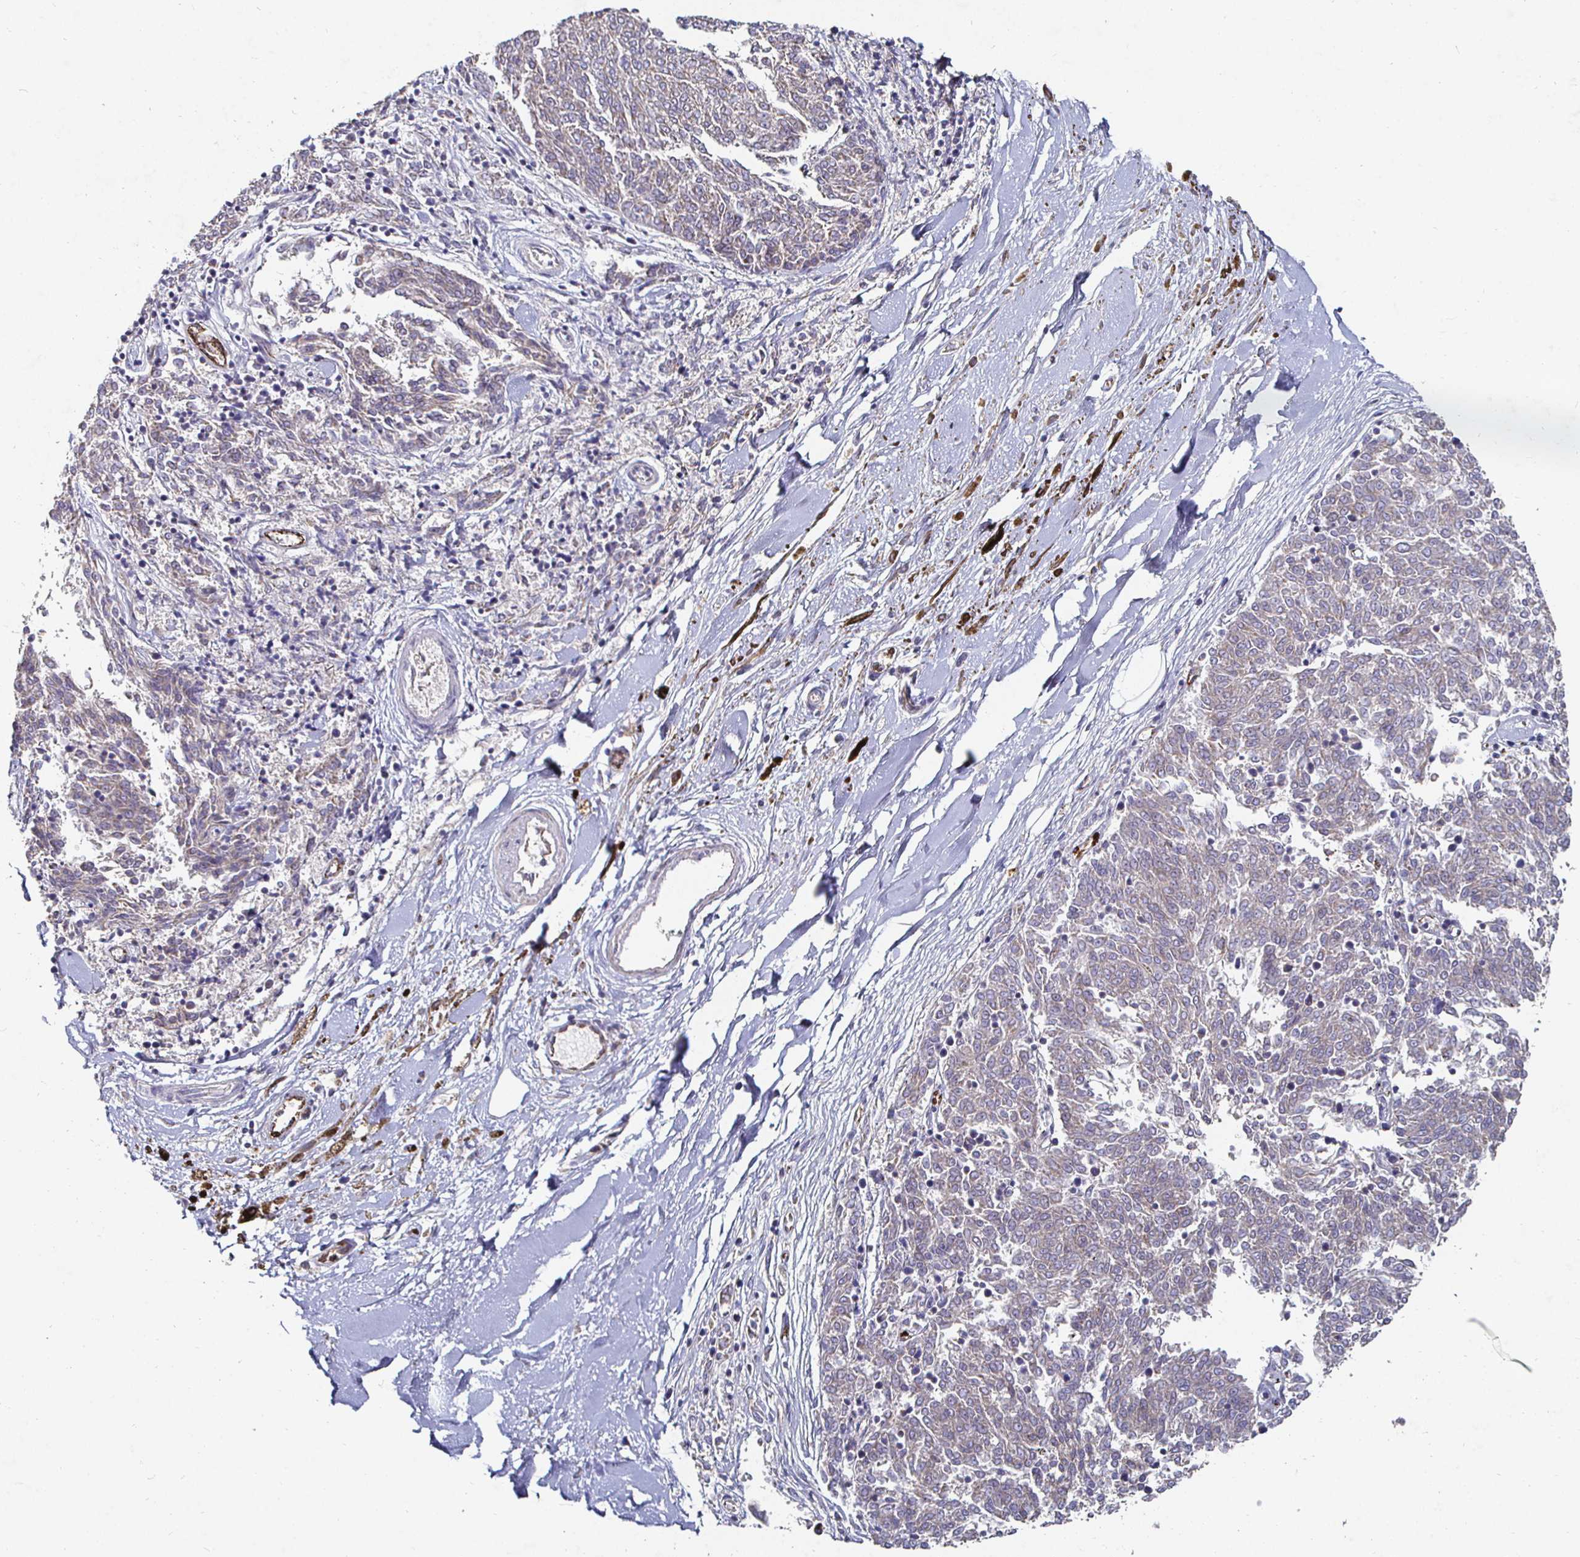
{"staining": {"intensity": "weak", "quantity": "<25%", "location": "cytoplasmic/membranous"}, "tissue": "melanoma", "cell_type": "Tumor cells", "image_type": "cancer", "snomed": [{"axis": "morphology", "description": "Malignant melanoma, NOS"}, {"axis": "topography", "description": "Skin"}], "caption": "Tumor cells show no significant expression in malignant melanoma. Brightfield microscopy of immunohistochemistry stained with DAB (brown) and hematoxylin (blue), captured at high magnification.", "gene": "NRSN1", "patient": {"sex": "female", "age": 72}}